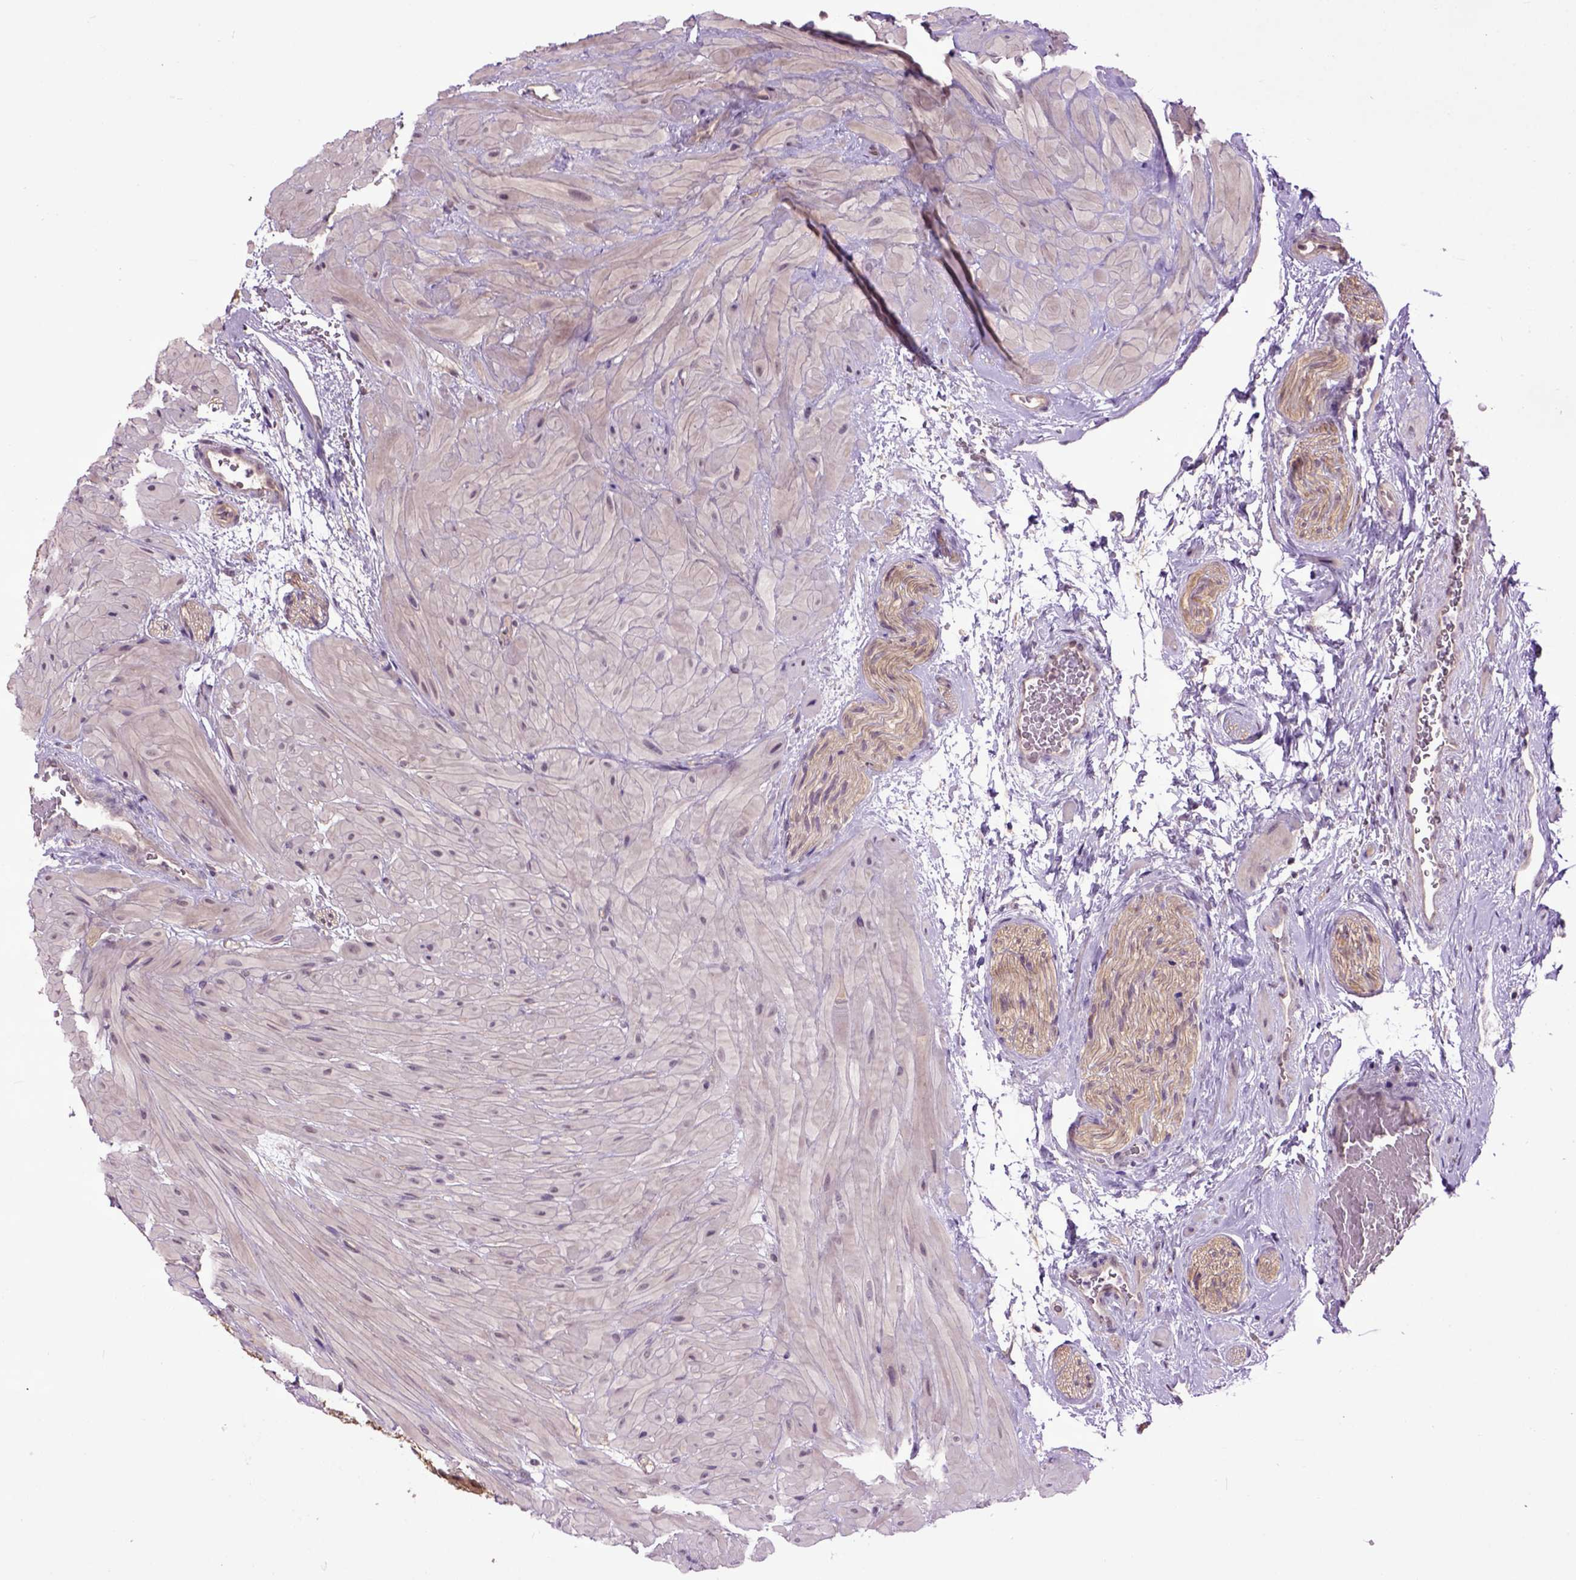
{"staining": {"intensity": "moderate", "quantity": ">75%", "location": "cytoplasmic/membranous"}, "tissue": "seminal vesicle", "cell_type": "Glandular cells", "image_type": "normal", "snomed": [{"axis": "morphology", "description": "Normal tissue, NOS"}, {"axis": "topography", "description": "Seminal veicle"}], "caption": "This photomicrograph exhibits immunohistochemistry staining of benign seminal vesicle, with medium moderate cytoplasmic/membranous staining in approximately >75% of glandular cells.", "gene": "WDR48", "patient": {"sex": "male", "age": 60}}